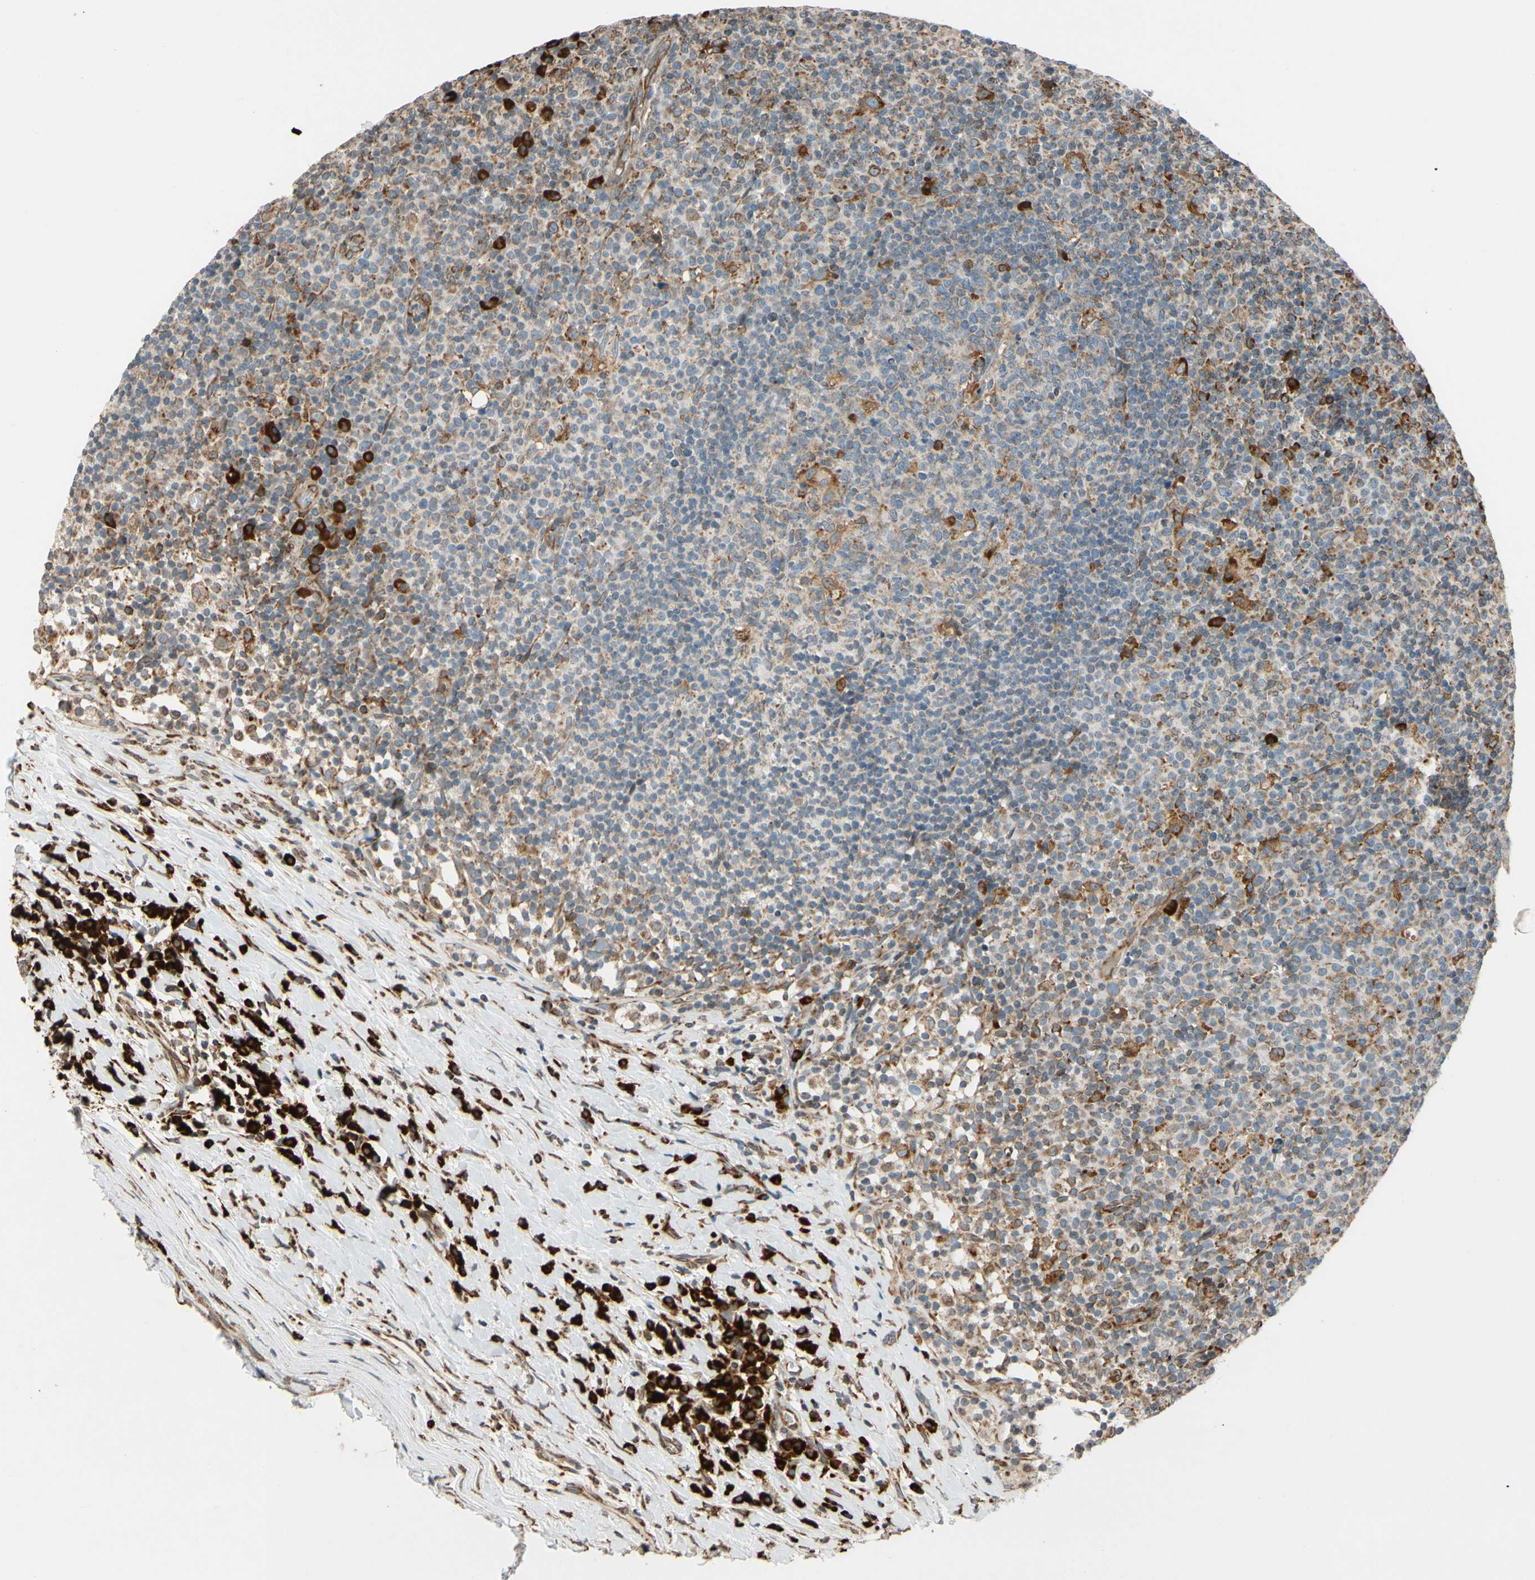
{"staining": {"intensity": "strong", "quantity": "<25%", "location": "cytoplasmic/membranous"}, "tissue": "lymph node", "cell_type": "Germinal center cells", "image_type": "normal", "snomed": [{"axis": "morphology", "description": "Normal tissue, NOS"}, {"axis": "morphology", "description": "Inflammation, NOS"}, {"axis": "topography", "description": "Lymph node"}], "caption": "Human lymph node stained for a protein (brown) exhibits strong cytoplasmic/membranous positive positivity in about <25% of germinal center cells.", "gene": "RPN2", "patient": {"sex": "male", "age": 55}}